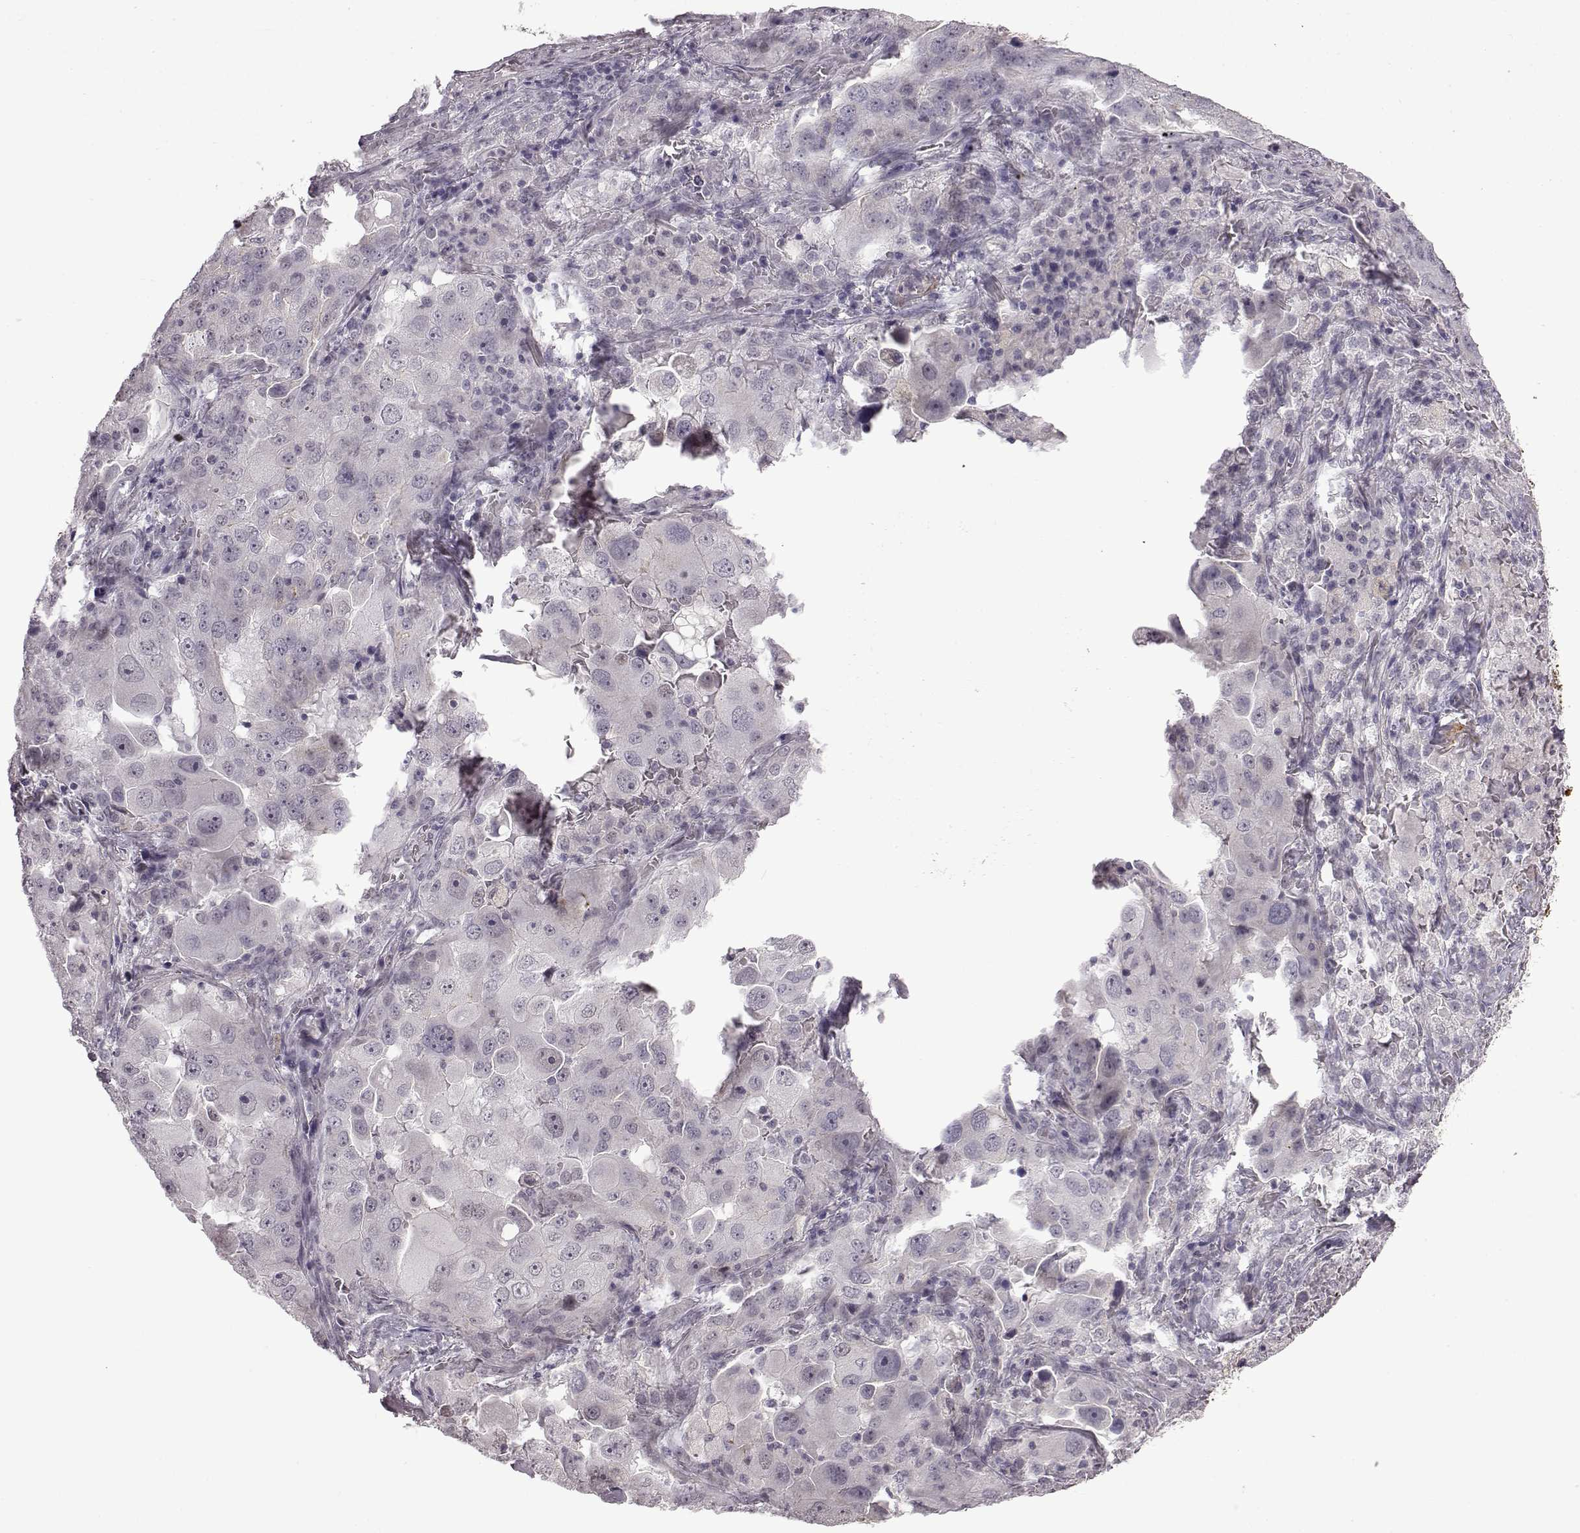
{"staining": {"intensity": "negative", "quantity": "none", "location": "none"}, "tissue": "lung cancer", "cell_type": "Tumor cells", "image_type": "cancer", "snomed": [{"axis": "morphology", "description": "Adenocarcinoma, NOS"}, {"axis": "topography", "description": "Lung"}], "caption": "Tumor cells are negative for protein expression in human lung cancer.", "gene": "SYNPO2", "patient": {"sex": "female", "age": 61}}